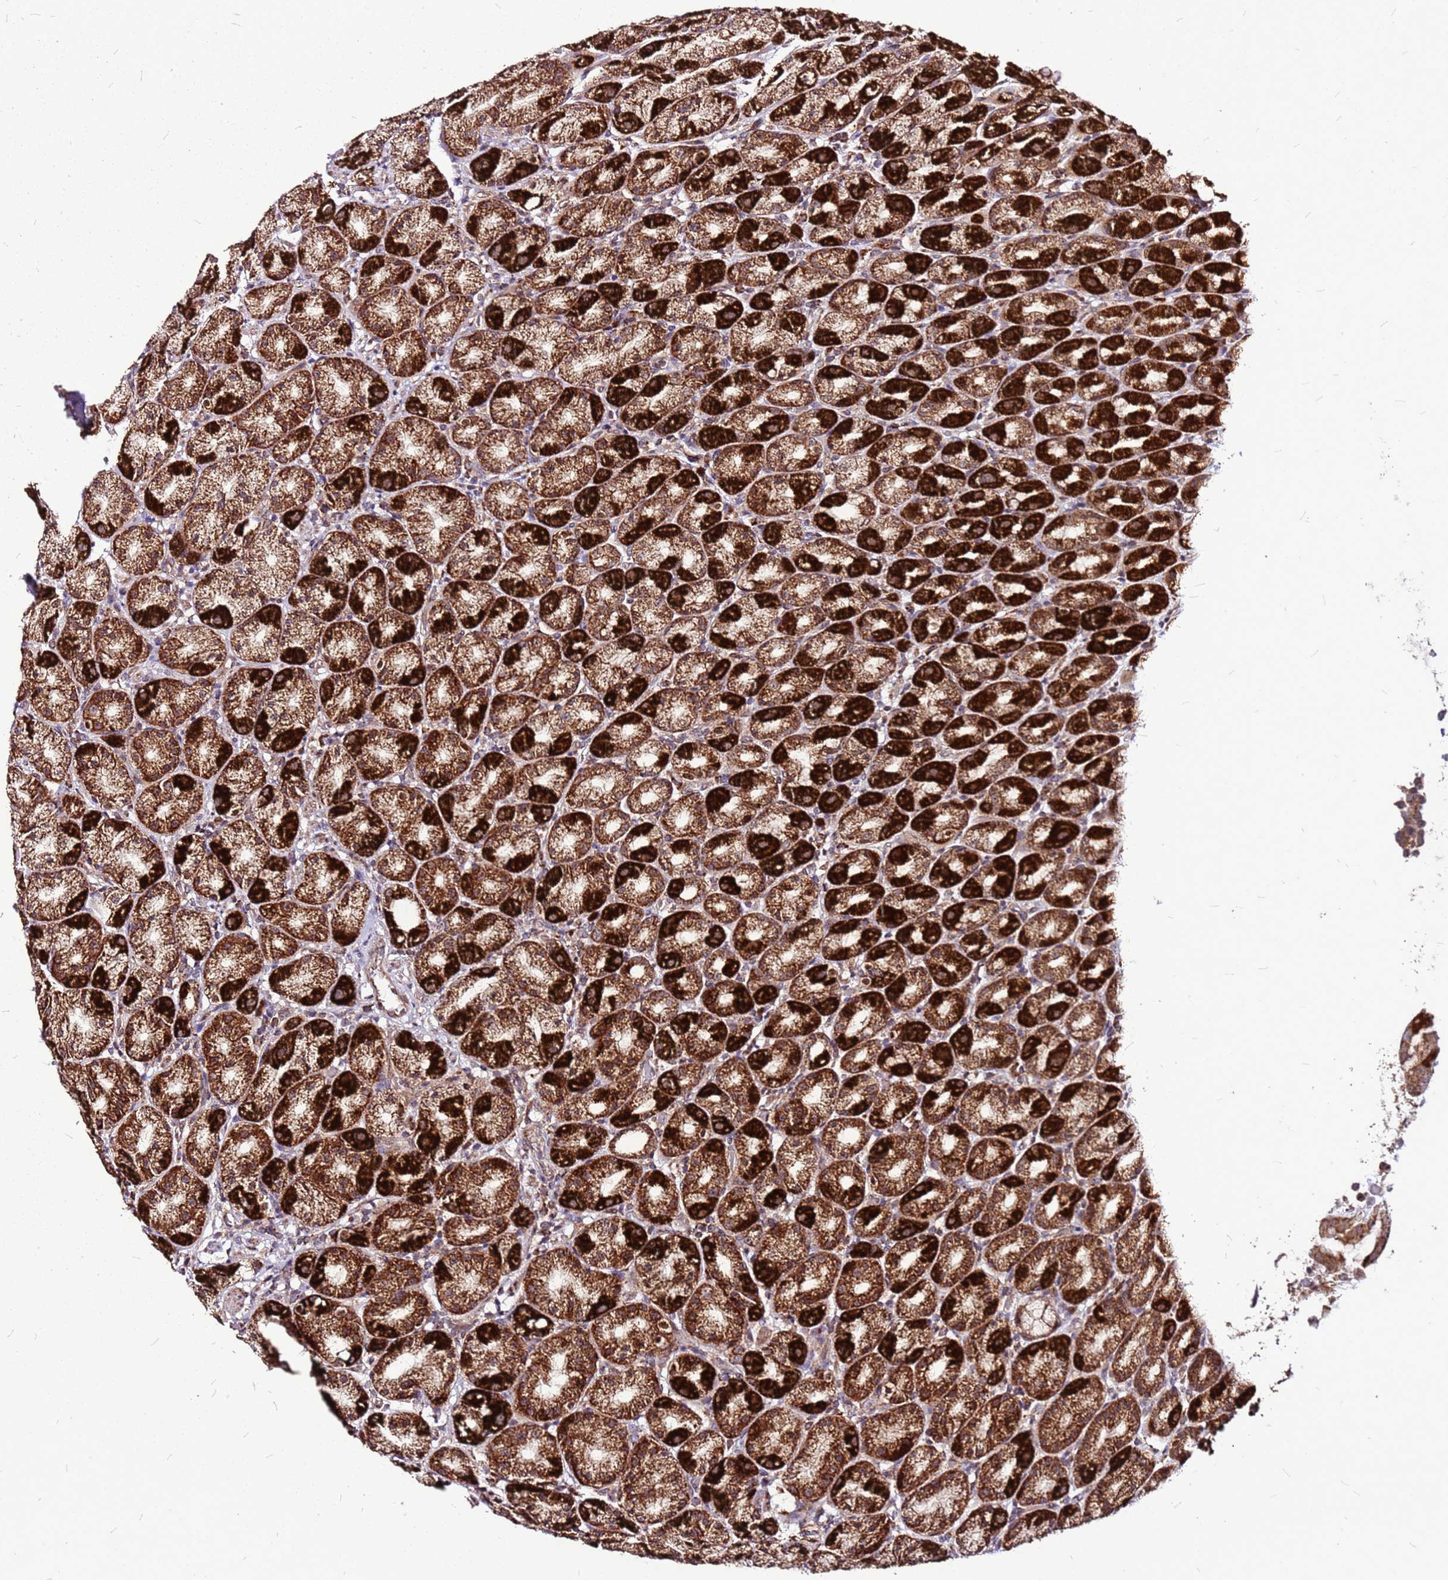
{"staining": {"intensity": "strong", "quantity": ">75%", "location": "cytoplasmic/membranous"}, "tissue": "stomach", "cell_type": "Glandular cells", "image_type": "normal", "snomed": [{"axis": "morphology", "description": "Normal tissue, NOS"}, {"axis": "topography", "description": "Stomach, upper"}, {"axis": "topography", "description": "Stomach"}], "caption": "Immunohistochemistry (IHC) staining of benign stomach, which demonstrates high levels of strong cytoplasmic/membranous positivity in approximately >75% of glandular cells indicating strong cytoplasmic/membranous protein staining. The staining was performed using DAB (3,3'-diaminobenzidine) (brown) for protein detection and nuclei were counterstained in hematoxylin (blue).", "gene": "OR51T1", "patient": {"sex": "male", "age": 68}}